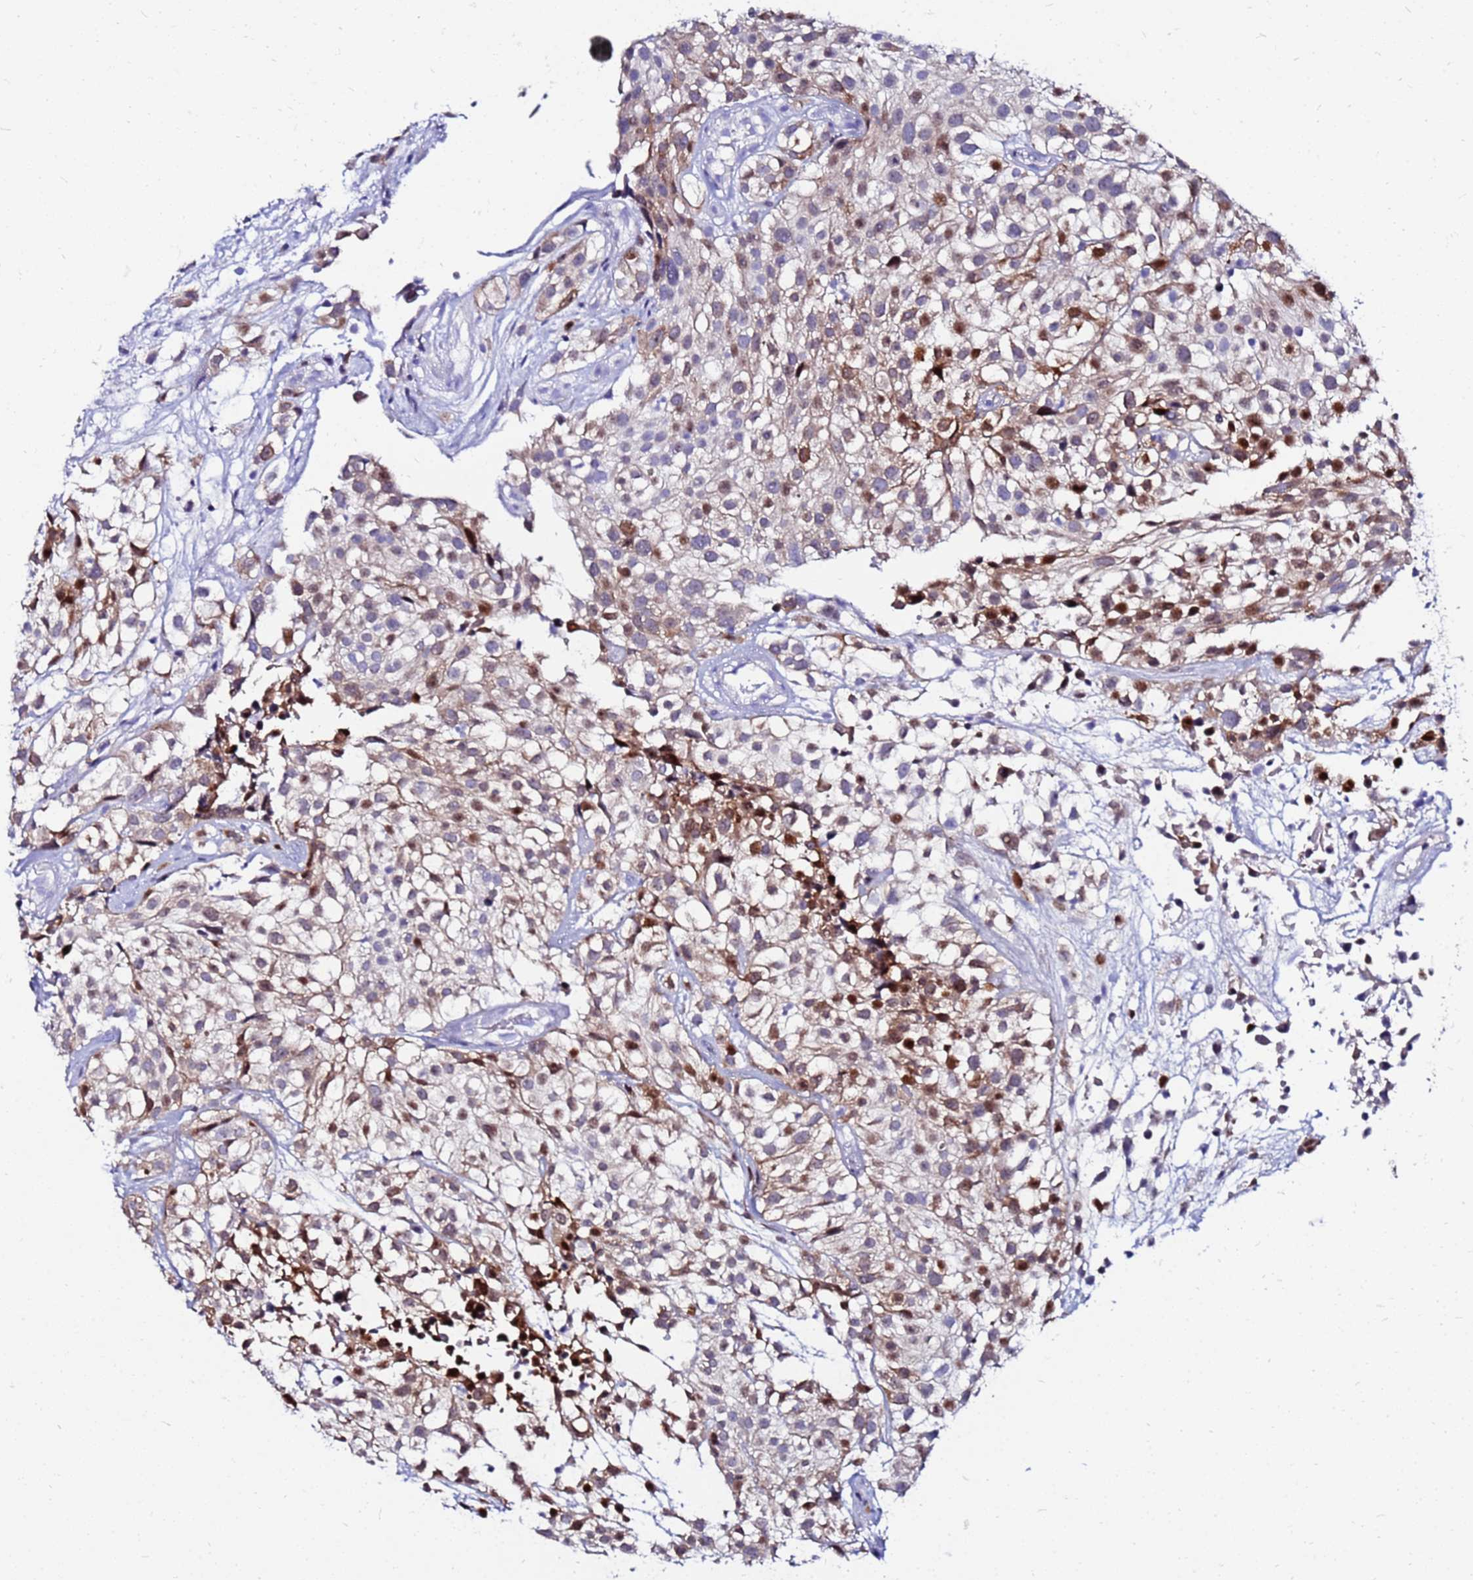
{"staining": {"intensity": "moderate", "quantity": "25%-75%", "location": "cytoplasmic/membranous"}, "tissue": "urothelial cancer", "cell_type": "Tumor cells", "image_type": "cancer", "snomed": [{"axis": "morphology", "description": "Urothelial carcinoma, High grade"}, {"axis": "topography", "description": "Urinary bladder"}], "caption": "Immunohistochemistry (DAB (3,3'-diaminobenzidine)) staining of human urothelial cancer demonstrates moderate cytoplasmic/membranous protein staining in approximately 25%-75% of tumor cells.", "gene": "PPP1R14C", "patient": {"sex": "male", "age": 56}}